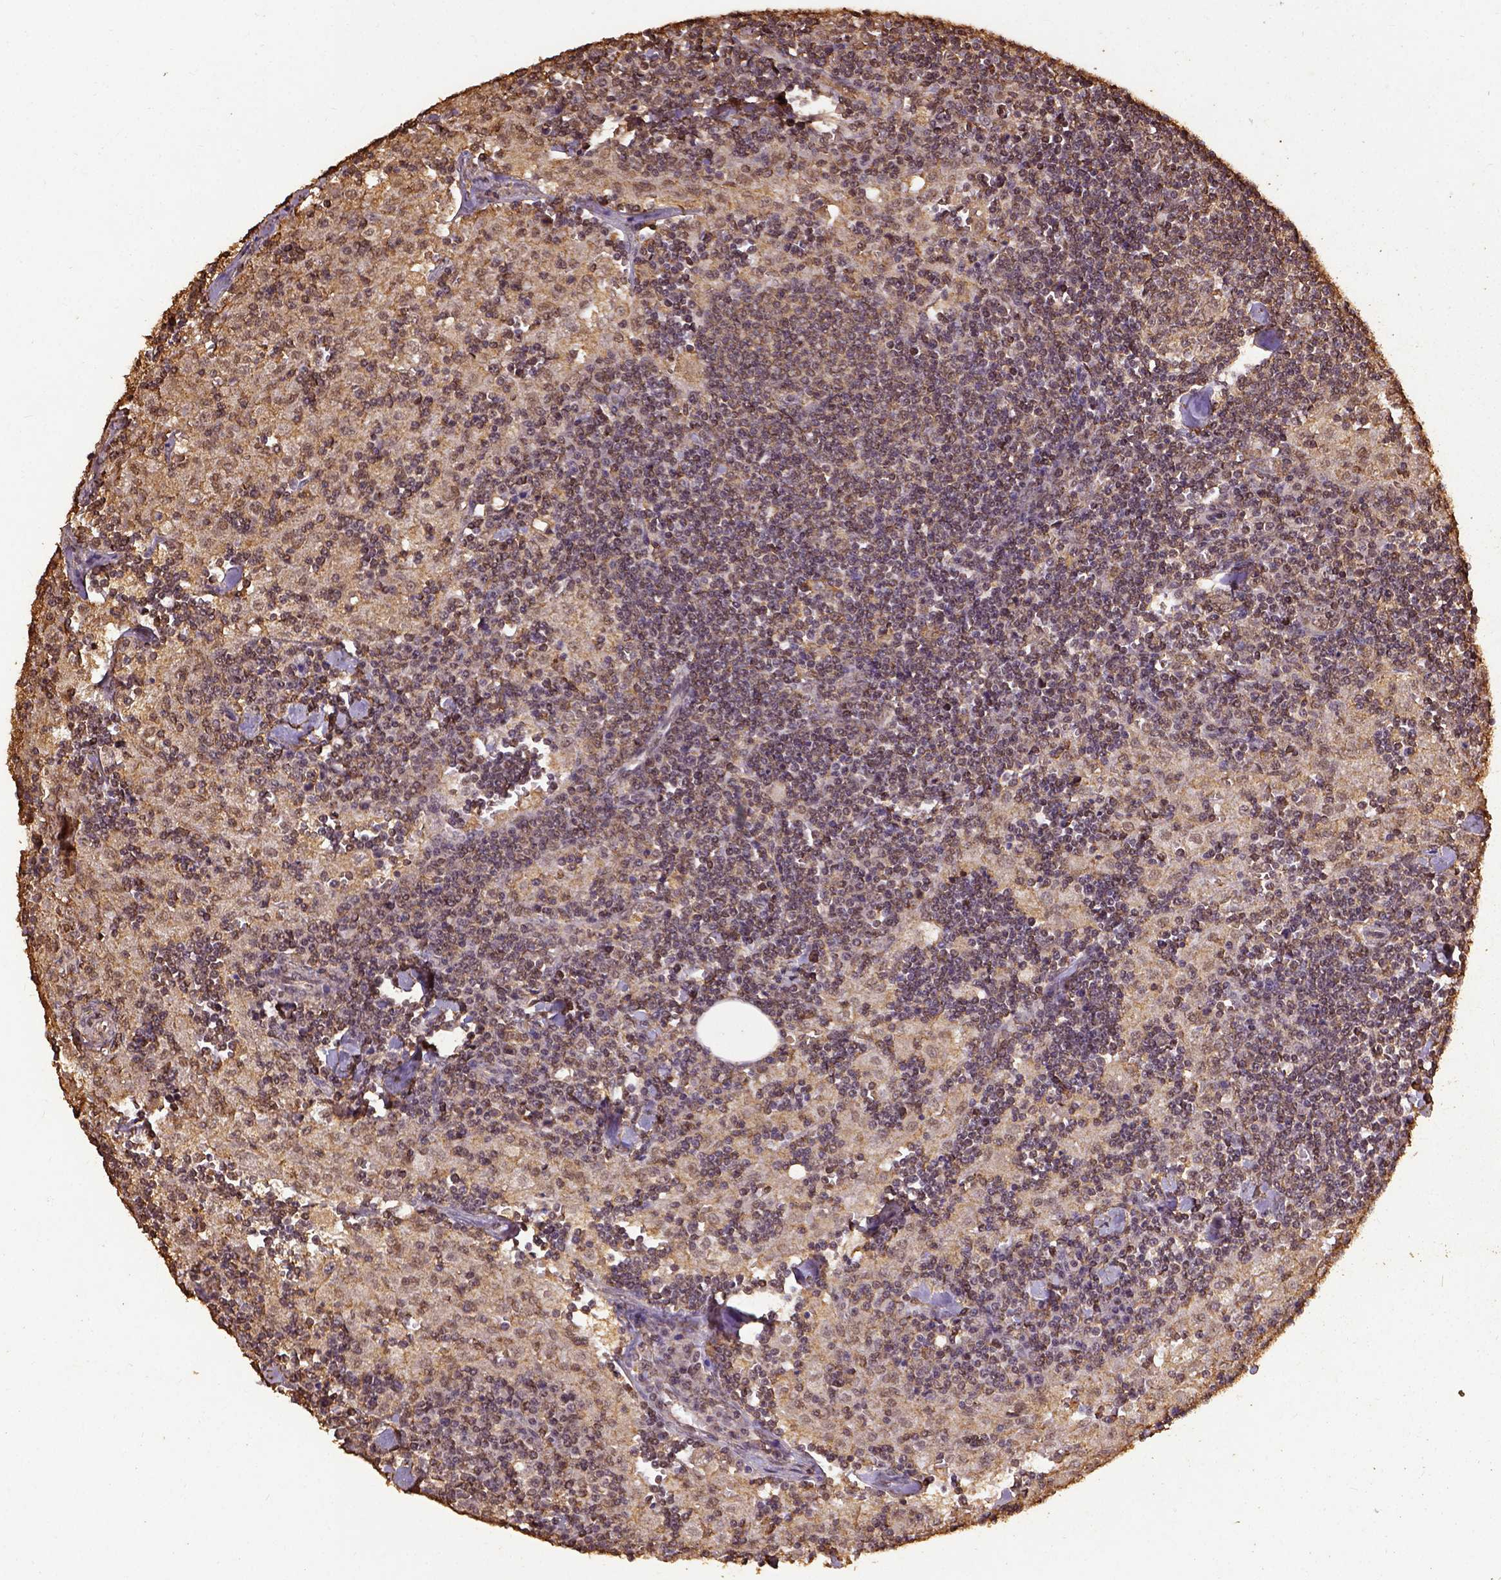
{"staining": {"intensity": "moderate", "quantity": ">75%", "location": "nuclear"}, "tissue": "lymph node", "cell_type": "Germinal center cells", "image_type": "normal", "snomed": [{"axis": "morphology", "description": "Normal tissue, NOS"}, {"axis": "topography", "description": "Lymph node"}], "caption": "Lymph node was stained to show a protein in brown. There is medium levels of moderate nuclear positivity in approximately >75% of germinal center cells. The staining was performed using DAB (3,3'-diaminobenzidine) to visualize the protein expression in brown, while the nuclei were stained in blue with hematoxylin (Magnification: 20x).", "gene": "NACC1", "patient": {"sex": "male", "age": 55}}